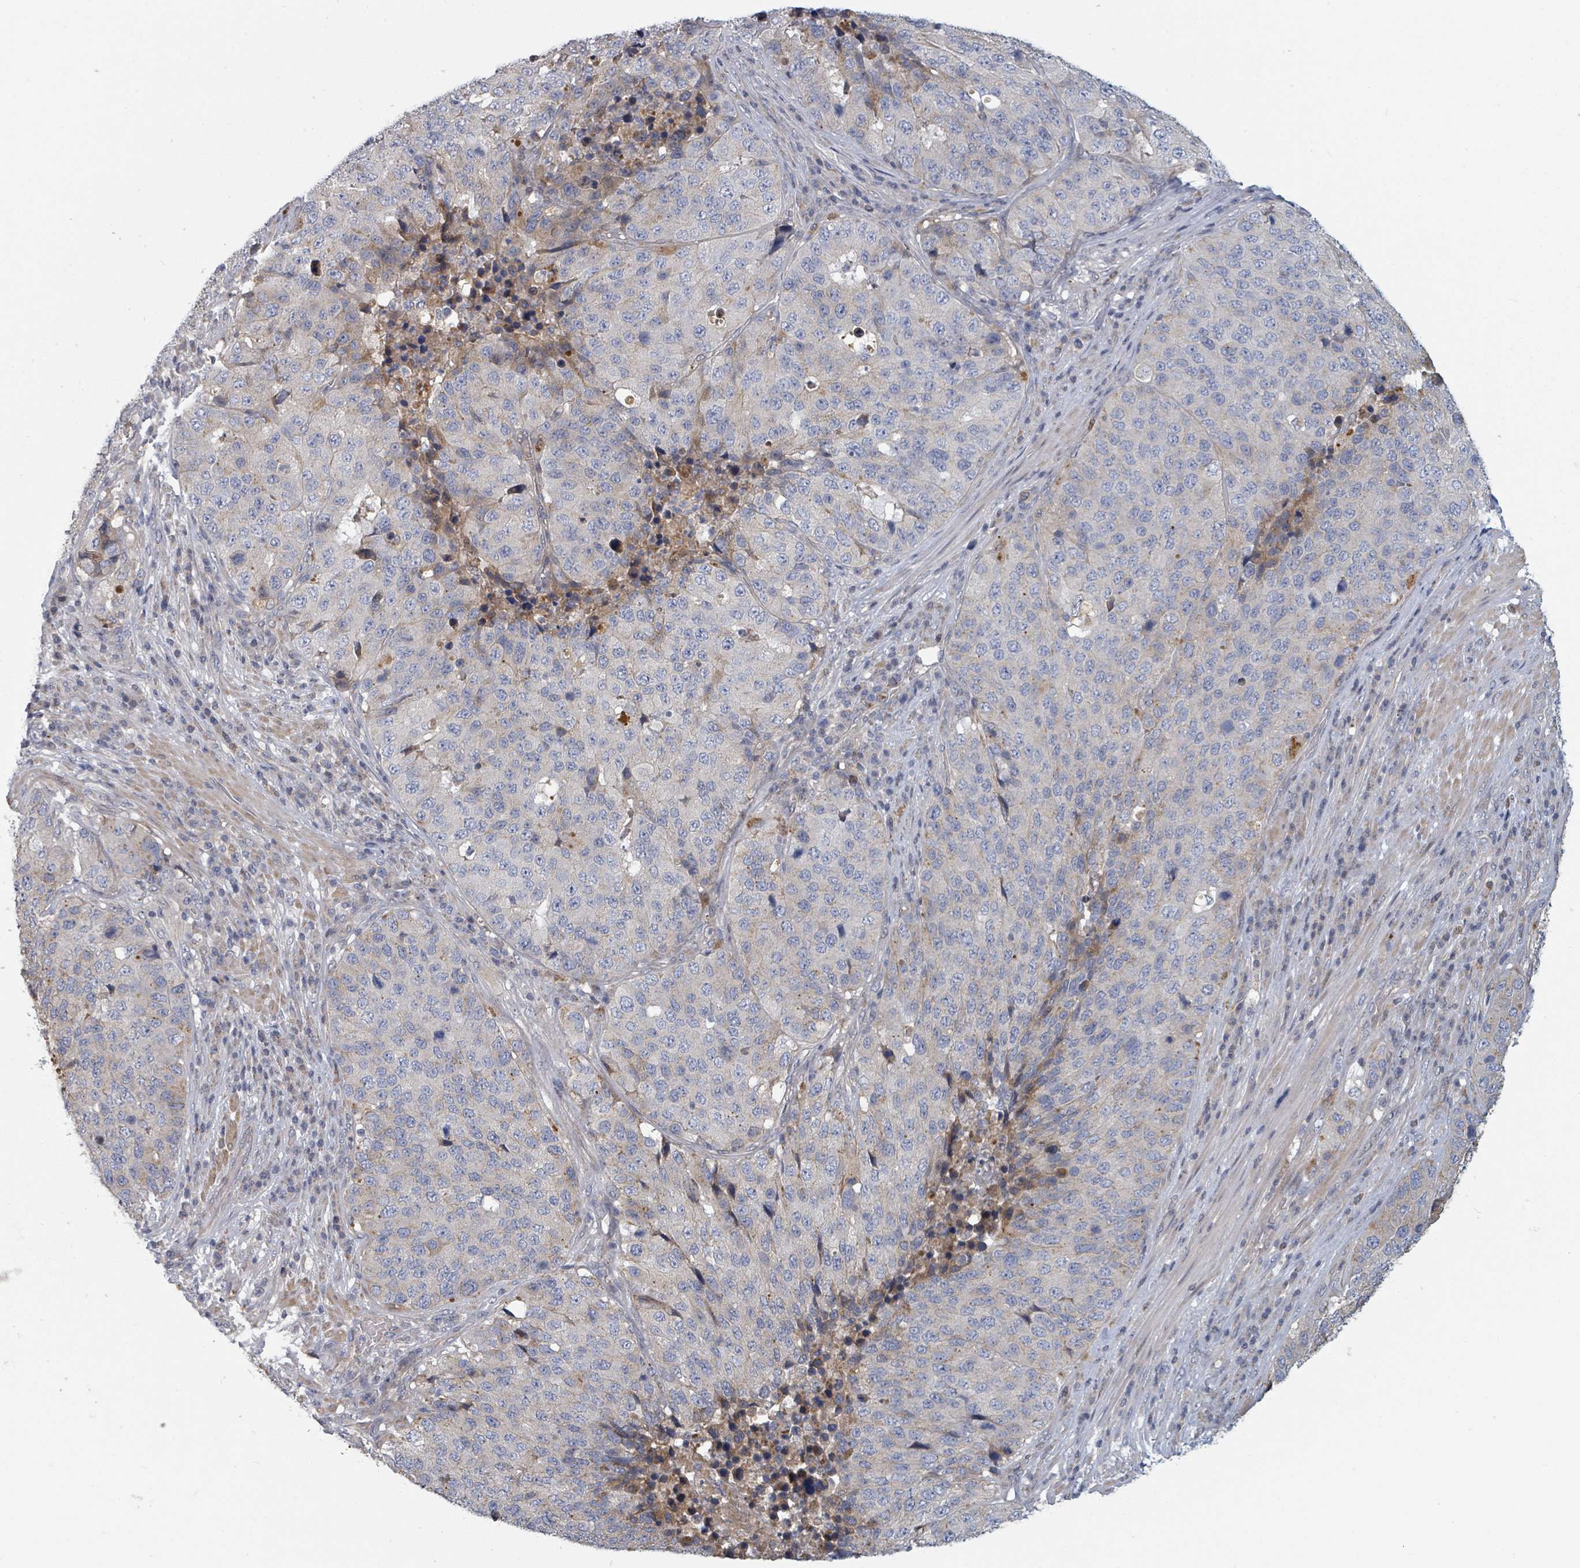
{"staining": {"intensity": "moderate", "quantity": "<25%", "location": "cytoplasmic/membranous"}, "tissue": "stomach cancer", "cell_type": "Tumor cells", "image_type": "cancer", "snomed": [{"axis": "morphology", "description": "Adenocarcinoma, NOS"}, {"axis": "topography", "description": "Stomach"}], "caption": "Moderate cytoplasmic/membranous expression is identified in approximately <25% of tumor cells in adenocarcinoma (stomach).", "gene": "GABBR1", "patient": {"sex": "male", "age": 71}}